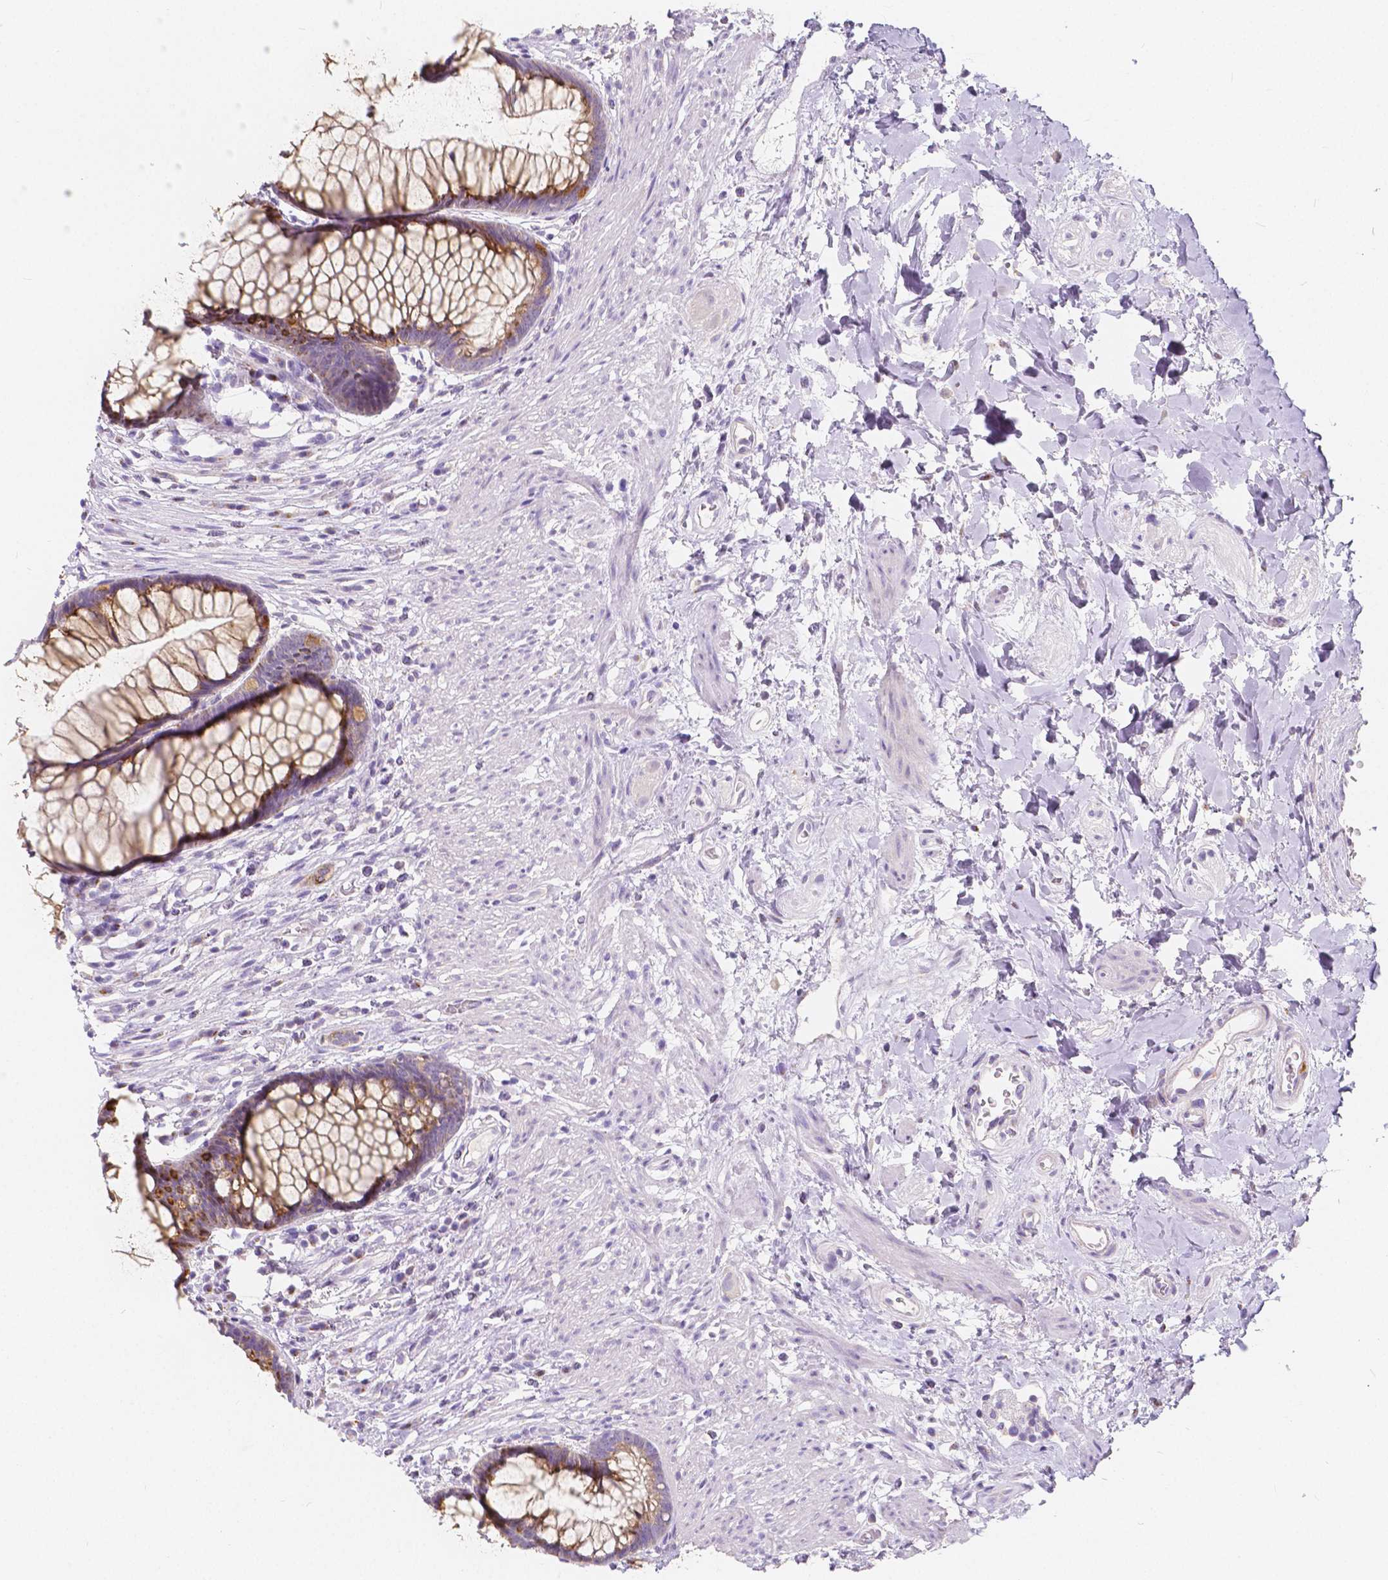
{"staining": {"intensity": "moderate", "quantity": ">75%", "location": "cytoplasmic/membranous"}, "tissue": "rectum", "cell_type": "Glandular cells", "image_type": "normal", "snomed": [{"axis": "morphology", "description": "Normal tissue, NOS"}, {"axis": "topography", "description": "Smooth muscle"}, {"axis": "topography", "description": "Rectum"}], "caption": "This is an image of IHC staining of unremarkable rectum, which shows moderate positivity in the cytoplasmic/membranous of glandular cells.", "gene": "RNF186", "patient": {"sex": "male", "age": 53}}